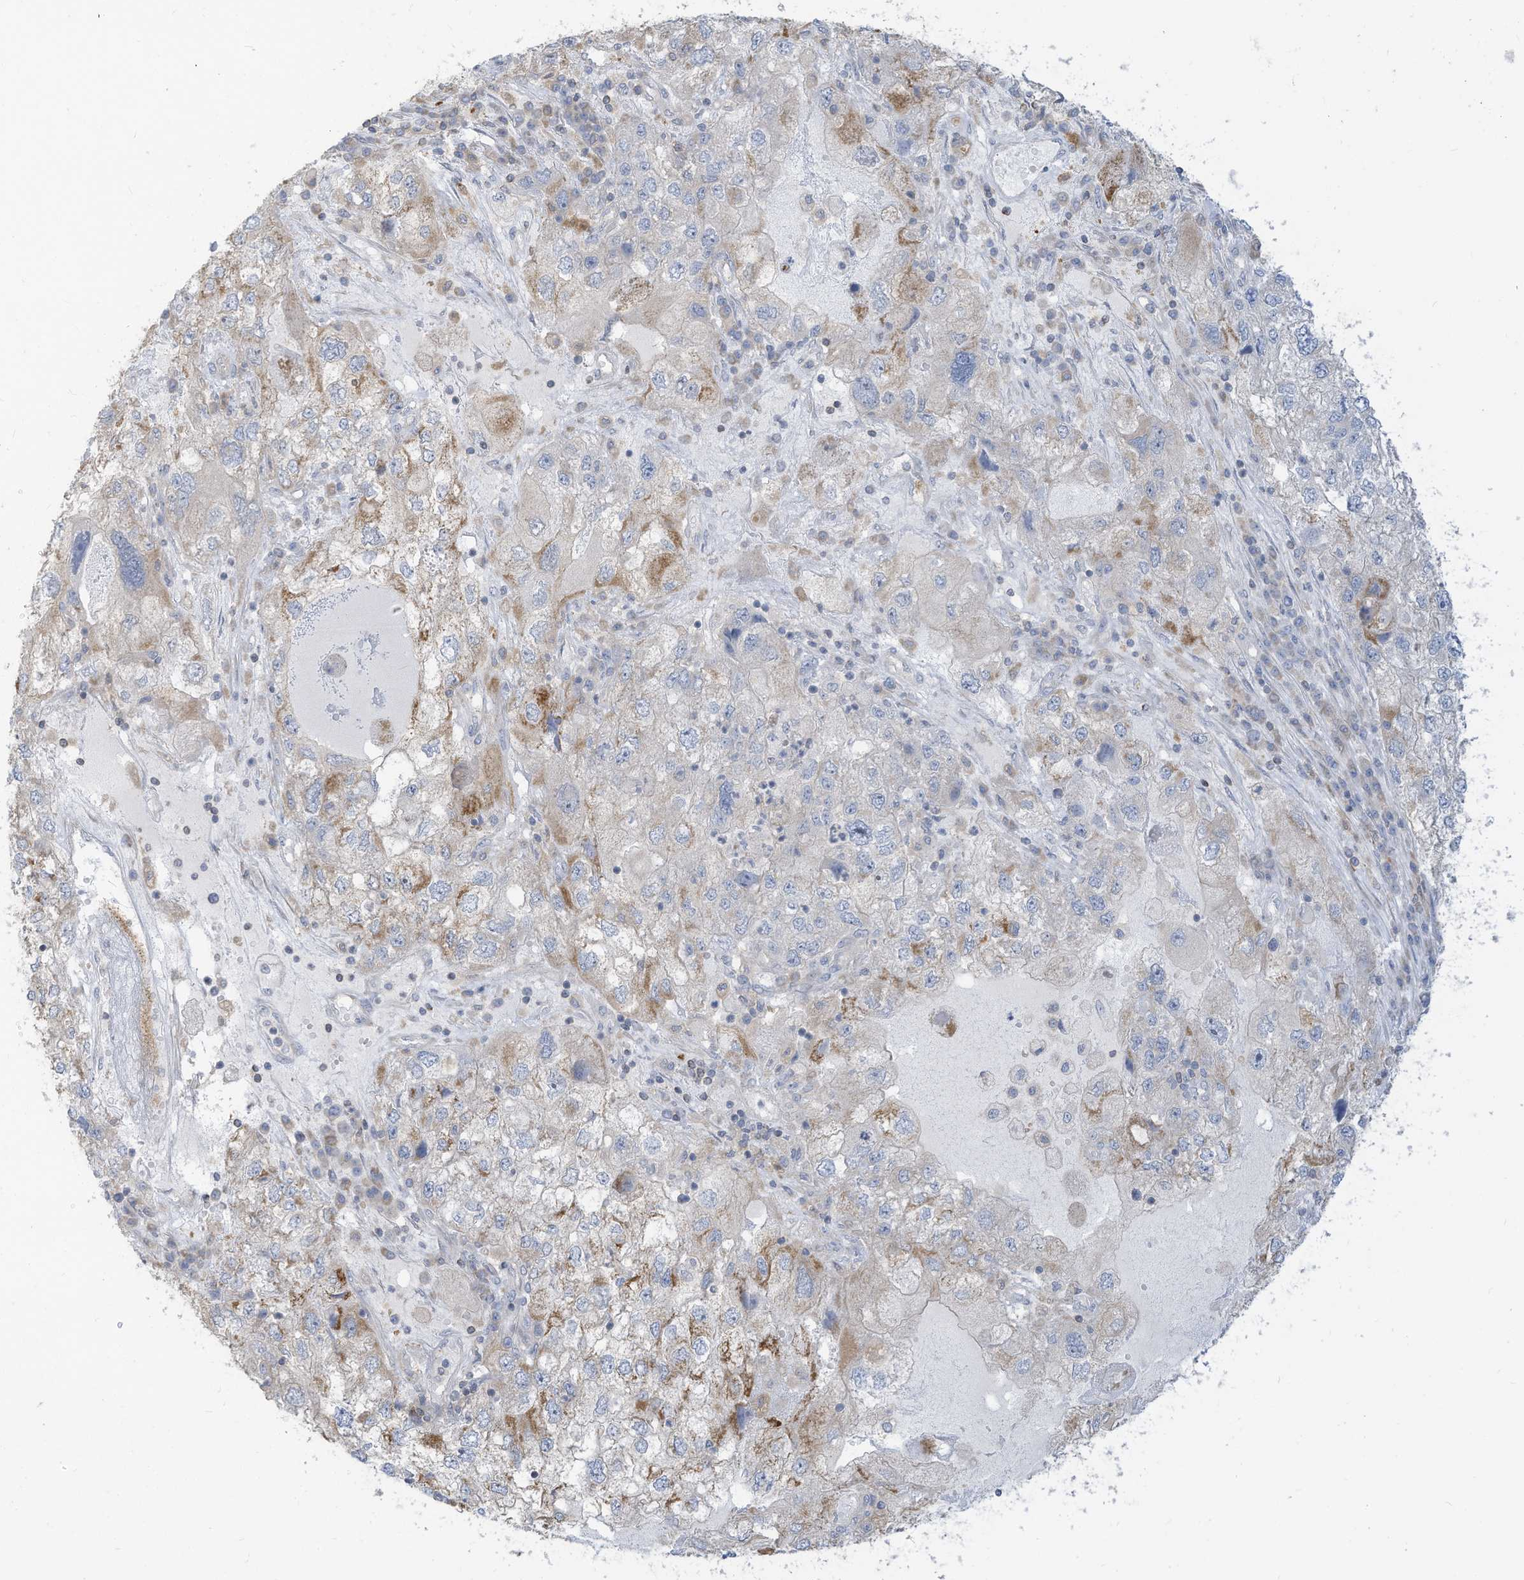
{"staining": {"intensity": "weak", "quantity": "<25%", "location": "cytoplasmic/membranous"}, "tissue": "endometrial cancer", "cell_type": "Tumor cells", "image_type": "cancer", "snomed": [{"axis": "morphology", "description": "Adenocarcinoma, NOS"}, {"axis": "topography", "description": "Endometrium"}], "caption": "Micrograph shows no protein positivity in tumor cells of adenocarcinoma (endometrial) tissue.", "gene": "GTPBP2", "patient": {"sex": "female", "age": 49}}